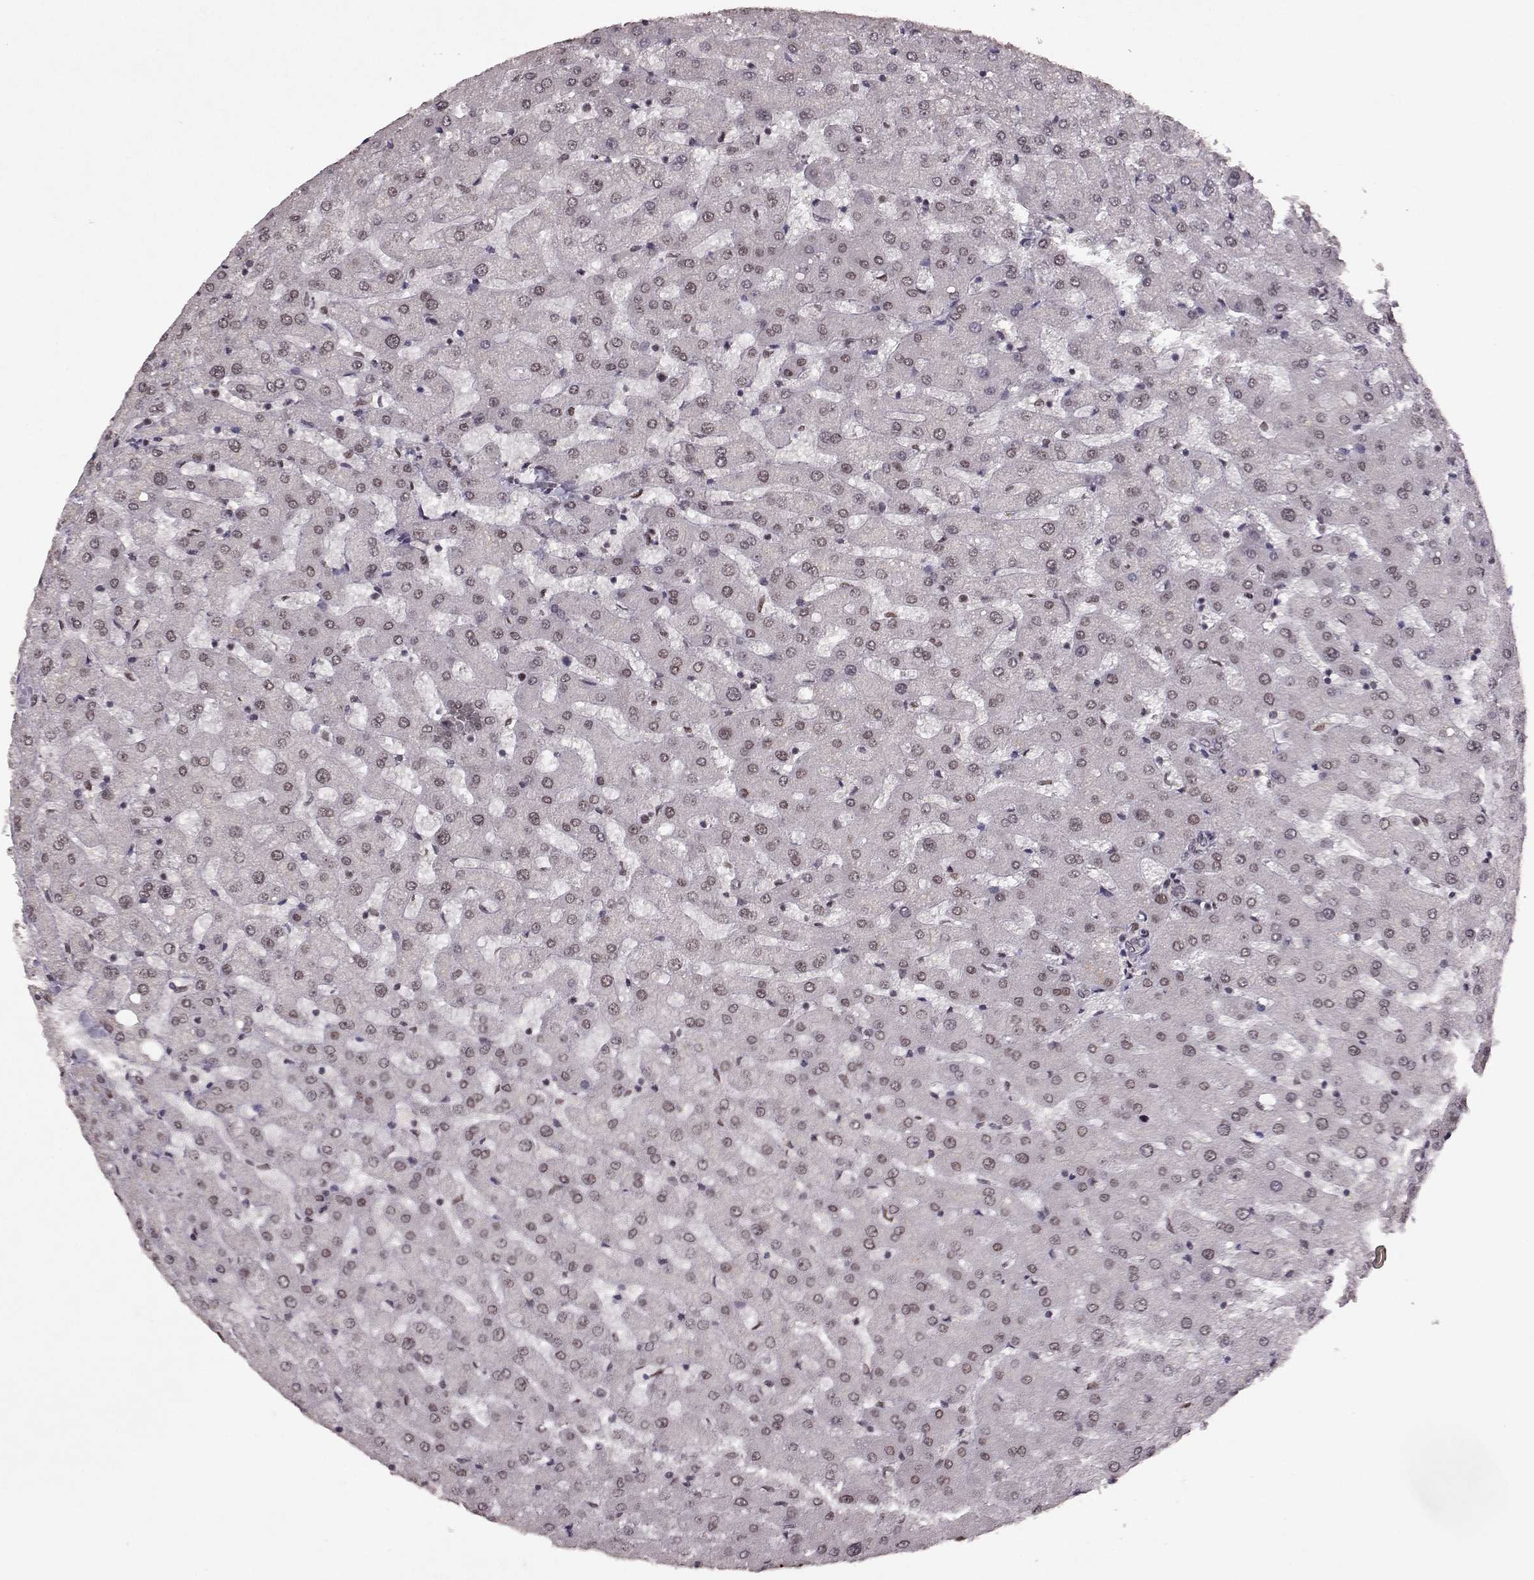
{"staining": {"intensity": "negative", "quantity": "none", "location": "none"}, "tissue": "liver", "cell_type": "Cholangiocytes", "image_type": "normal", "snomed": [{"axis": "morphology", "description": "Normal tissue, NOS"}, {"axis": "topography", "description": "Liver"}], "caption": "Cholangiocytes show no significant protein expression in normal liver.", "gene": "RRAGD", "patient": {"sex": "female", "age": 50}}